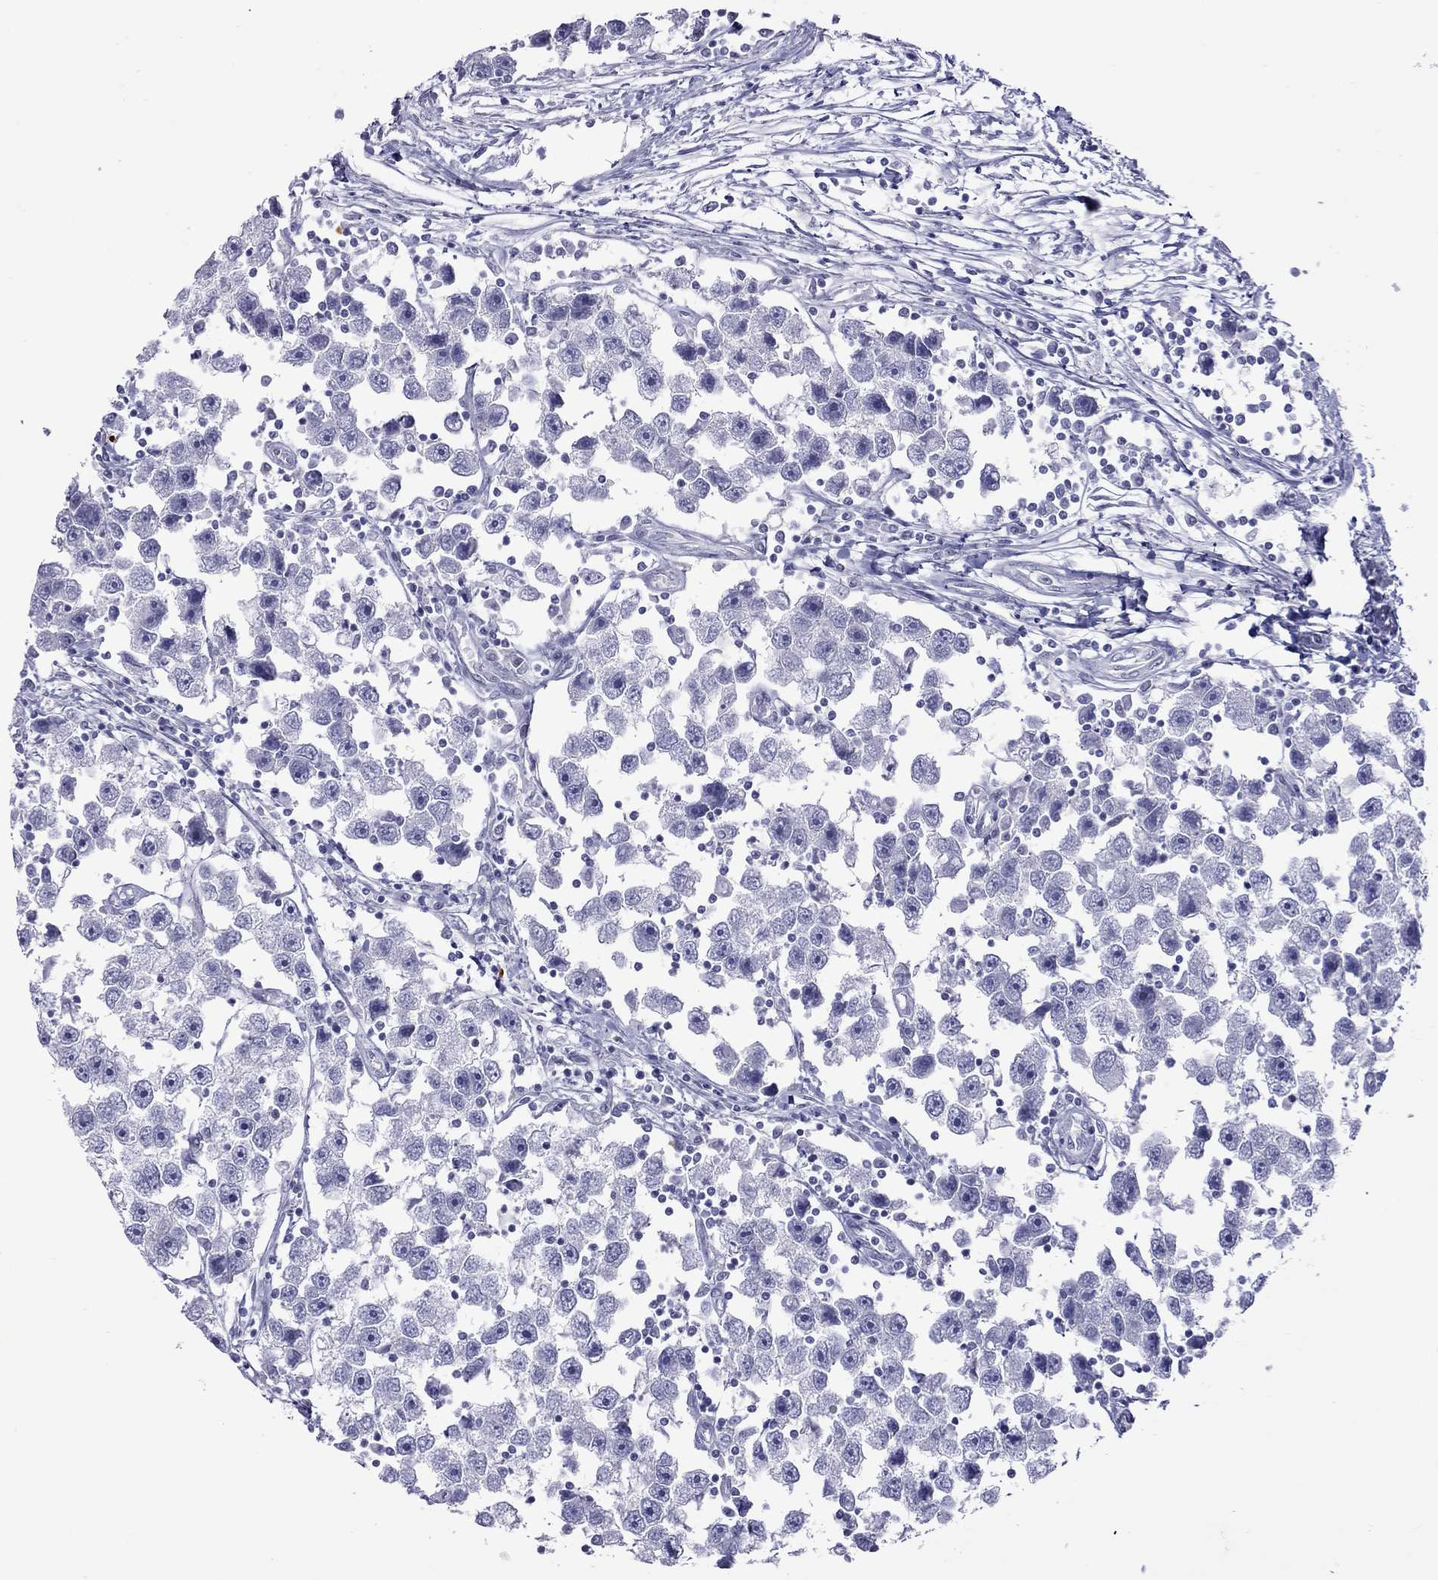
{"staining": {"intensity": "negative", "quantity": "none", "location": "none"}, "tissue": "testis cancer", "cell_type": "Tumor cells", "image_type": "cancer", "snomed": [{"axis": "morphology", "description": "Seminoma, NOS"}, {"axis": "topography", "description": "Testis"}], "caption": "The photomicrograph displays no staining of tumor cells in testis seminoma. The staining is performed using DAB (3,3'-diaminobenzidine) brown chromogen with nuclei counter-stained in using hematoxylin.", "gene": "CHRNB3", "patient": {"sex": "male", "age": 30}}